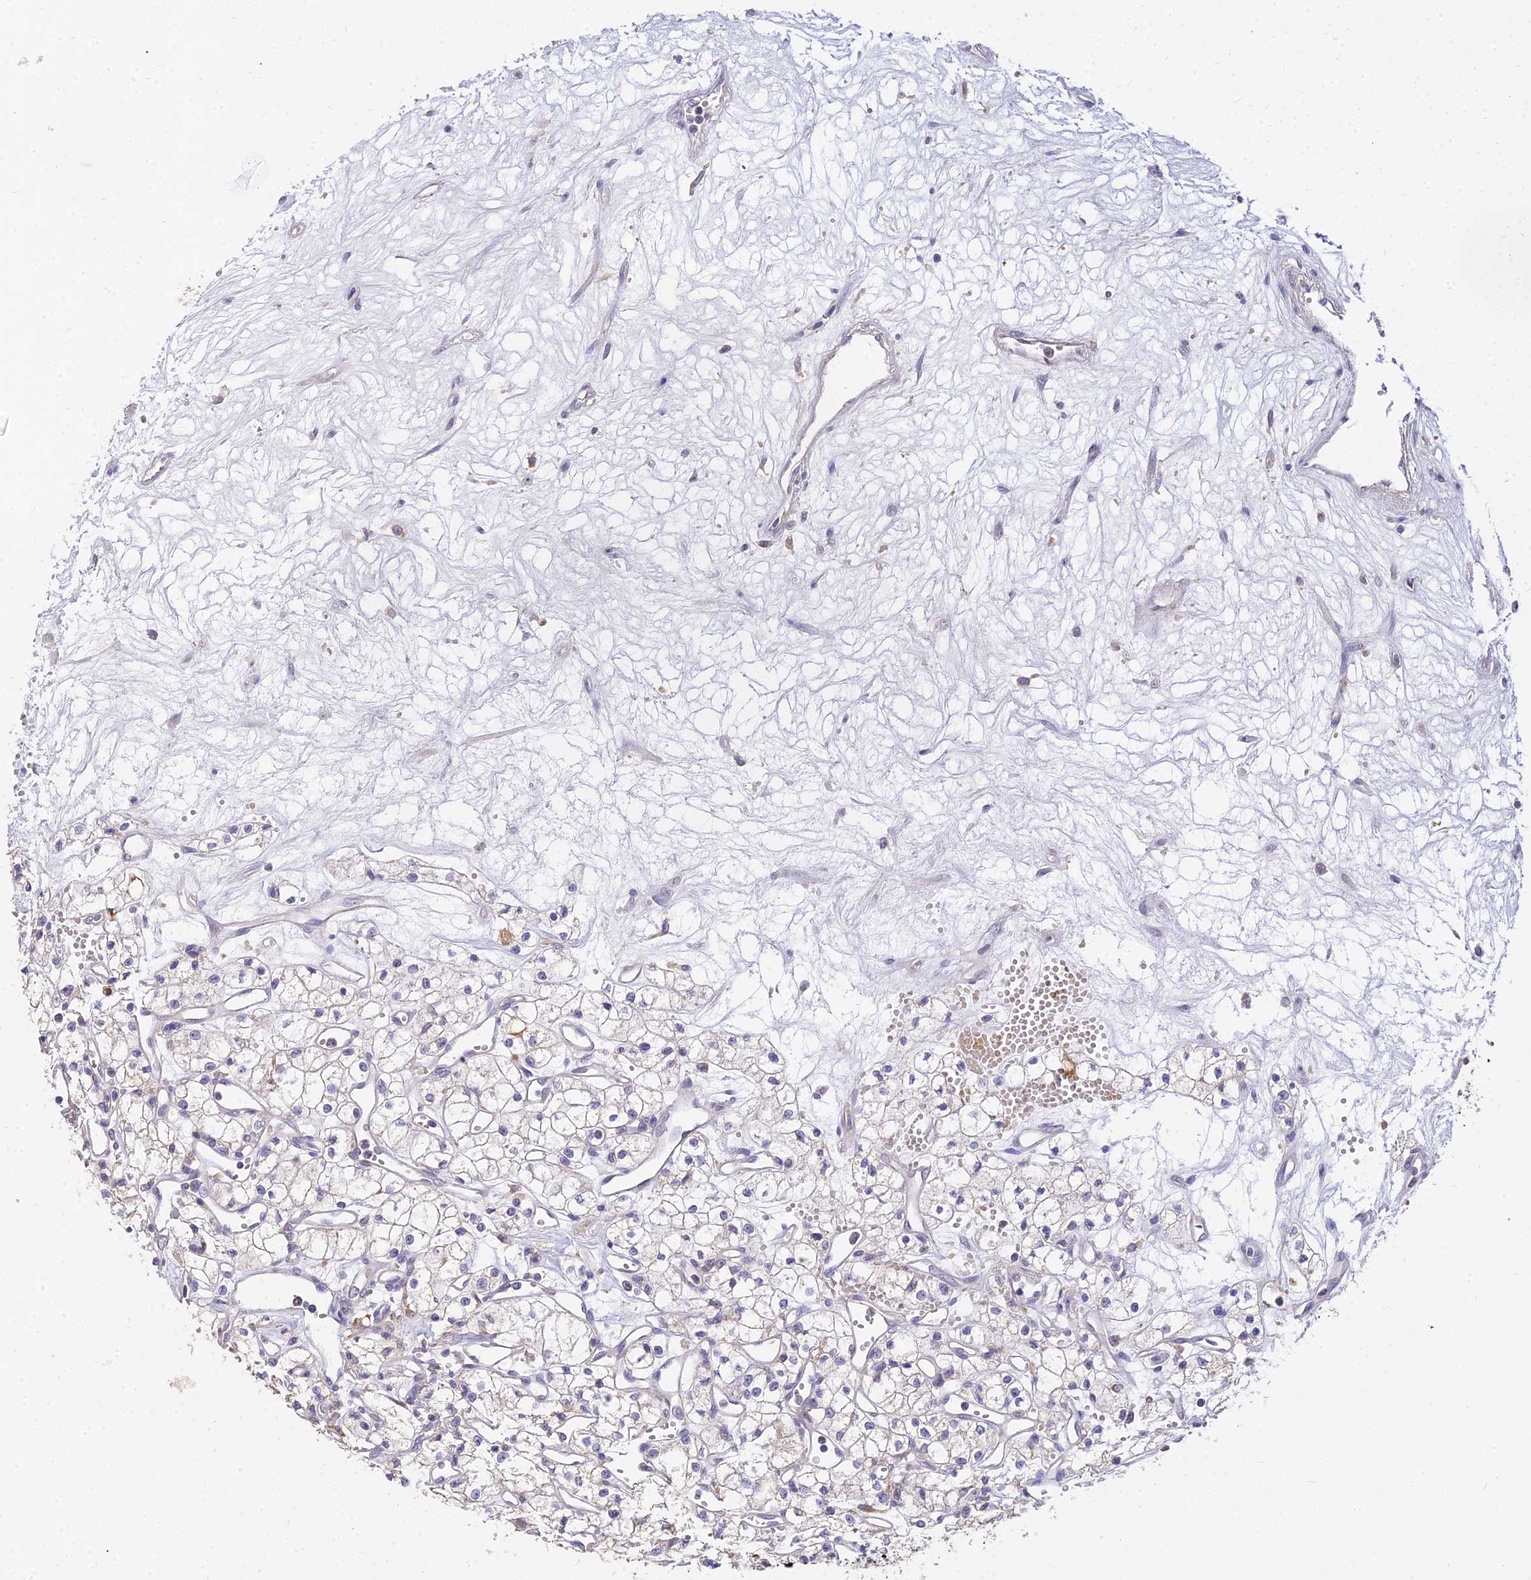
{"staining": {"intensity": "negative", "quantity": "none", "location": "none"}, "tissue": "renal cancer", "cell_type": "Tumor cells", "image_type": "cancer", "snomed": [{"axis": "morphology", "description": "Adenocarcinoma, NOS"}, {"axis": "topography", "description": "Kidney"}], "caption": "The image exhibits no staining of tumor cells in adenocarcinoma (renal).", "gene": "ARL8B", "patient": {"sex": "male", "age": 59}}